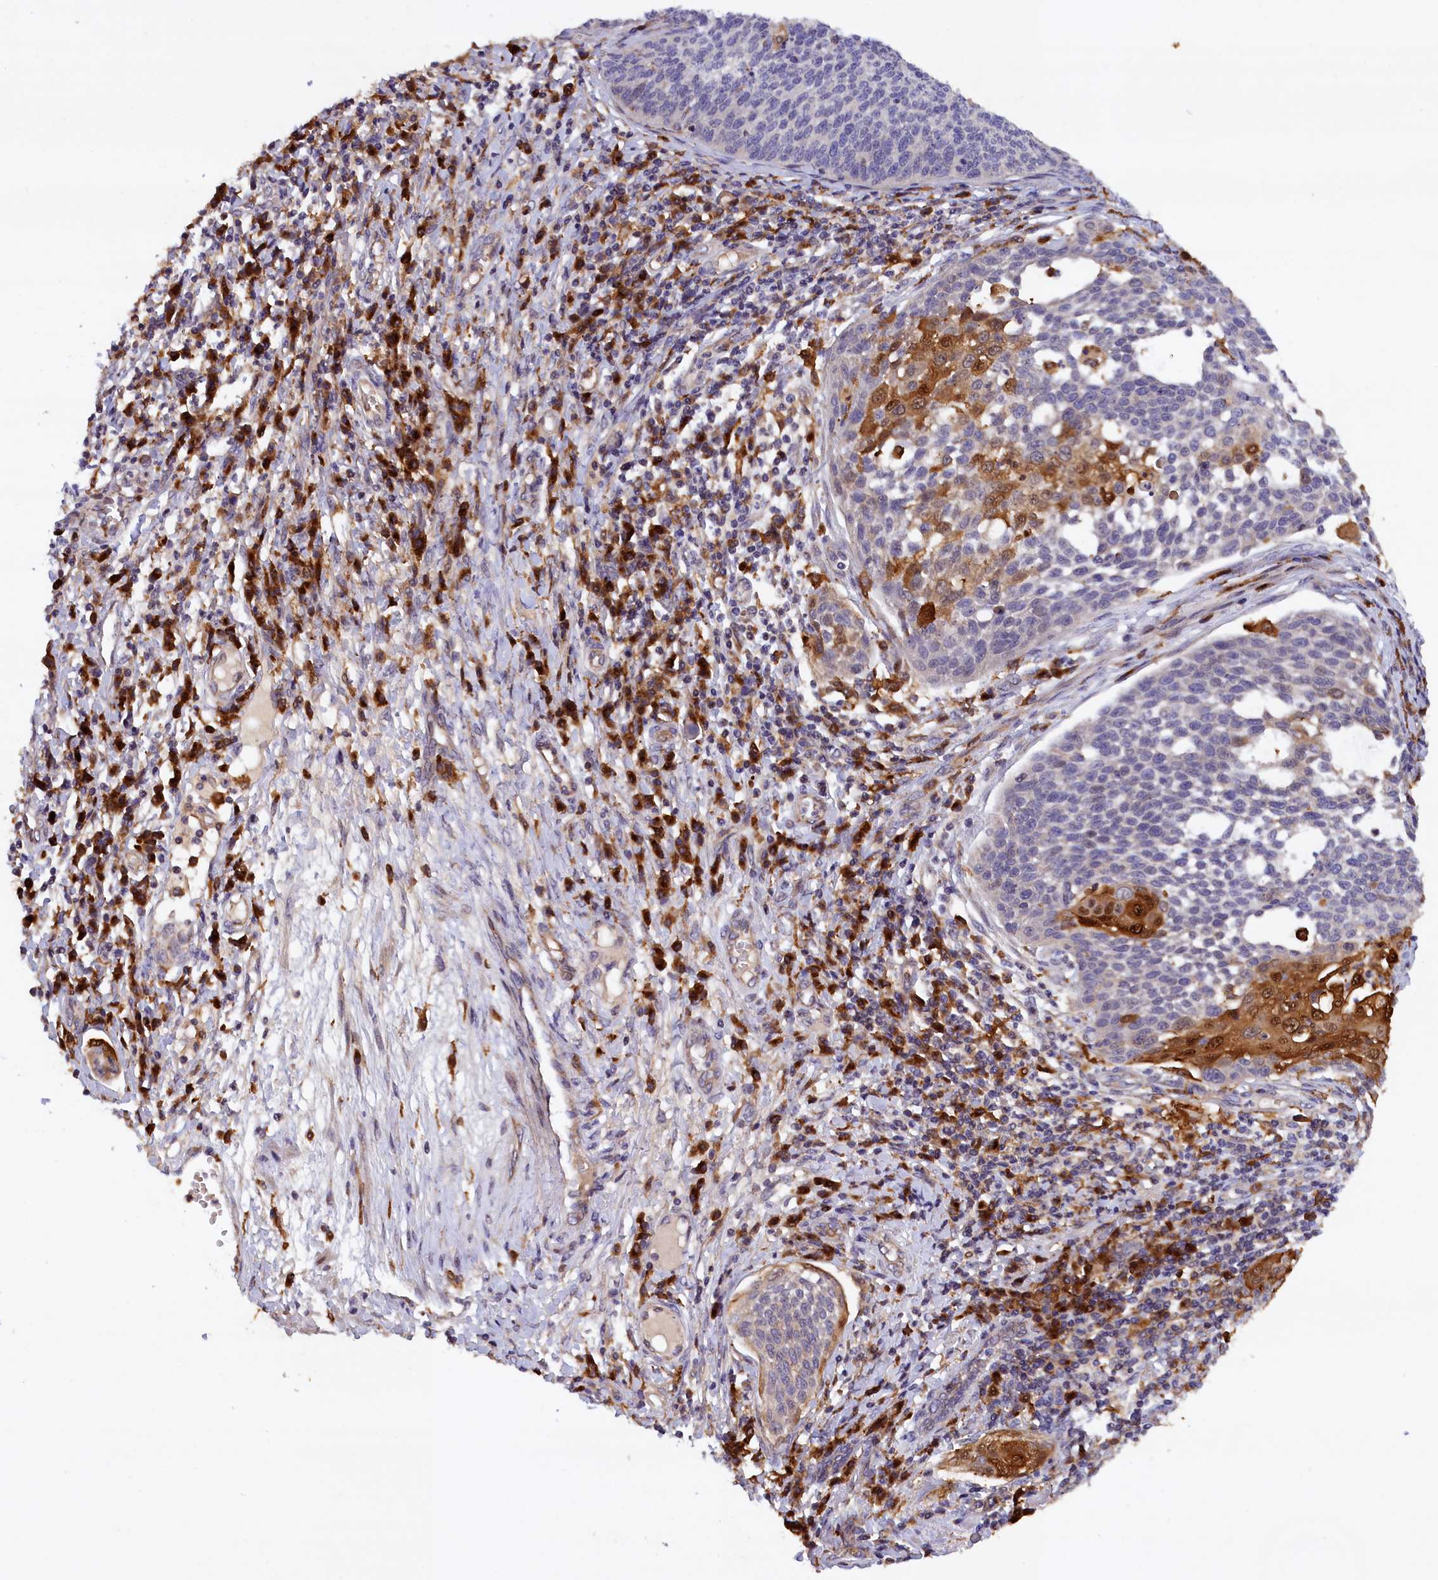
{"staining": {"intensity": "strong", "quantity": "<25%", "location": "cytoplasmic/membranous"}, "tissue": "cervical cancer", "cell_type": "Tumor cells", "image_type": "cancer", "snomed": [{"axis": "morphology", "description": "Squamous cell carcinoma, NOS"}, {"axis": "topography", "description": "Cervix"}], "caption": "Cervical cancer (squamous cell carcinoma) stained with DAB immunohistochemistry shows medium levels of strong cytoplasmic/membranous expression in approximately <25% of tumor cells.", "gene": "NAIP", "patient": {"sex": "female", "age": 34}}